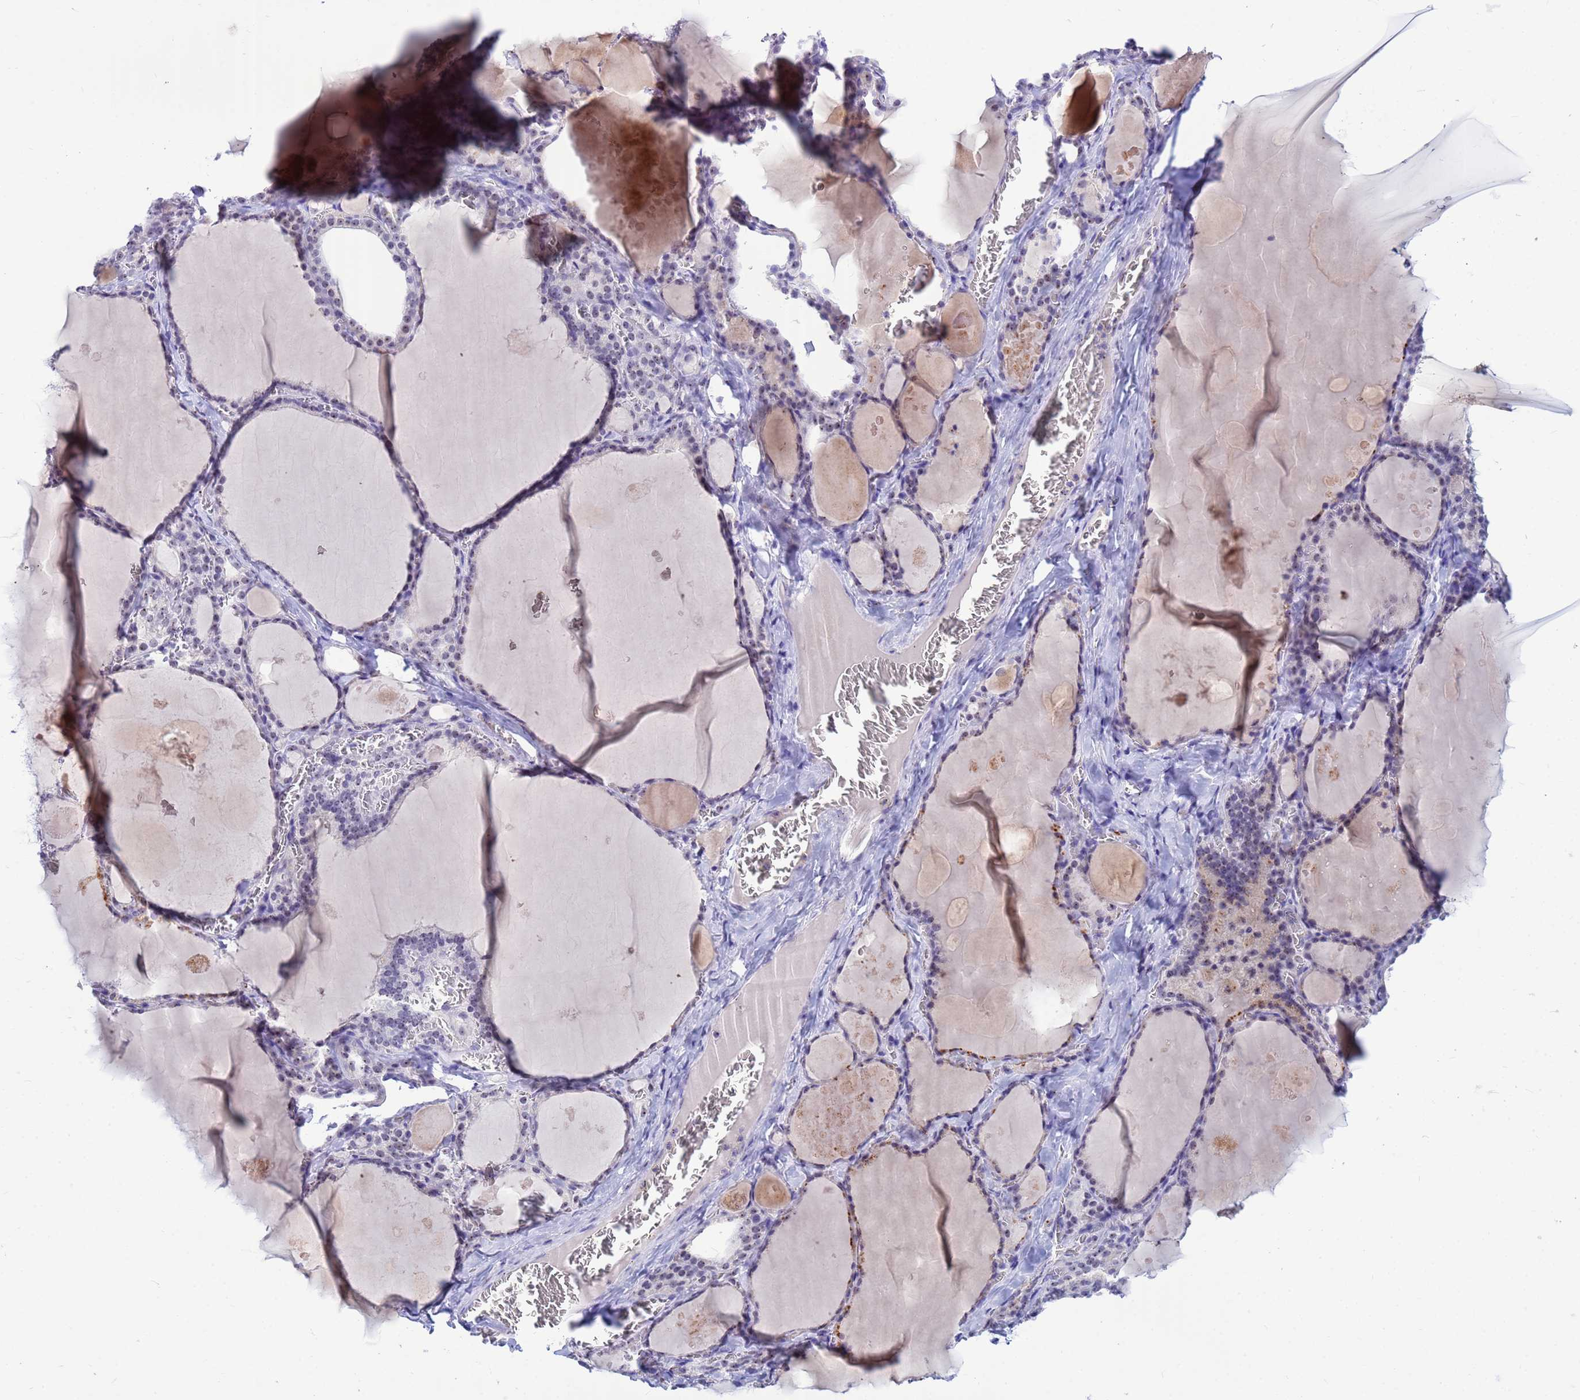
{"staining": {"intensity": "weak", "quantity": "<25%", "location": "nuclear"}, "tissue": "thyroid gland", "cell_type": "Glandular cells", "image_type": "normal", "snomed": [{"axis": "morphology", "description": "Normal tissue, NOS"}, {"axis": "topography", "description": "Thyroid gland"}], "caption": "This is an immunohistochemistry (IHC) histopathology image of benign thyroid gland. There is no positivity in glandular cells.", "gene": "DMRTC2", "patient": {"sex": "male", "age": 56}}